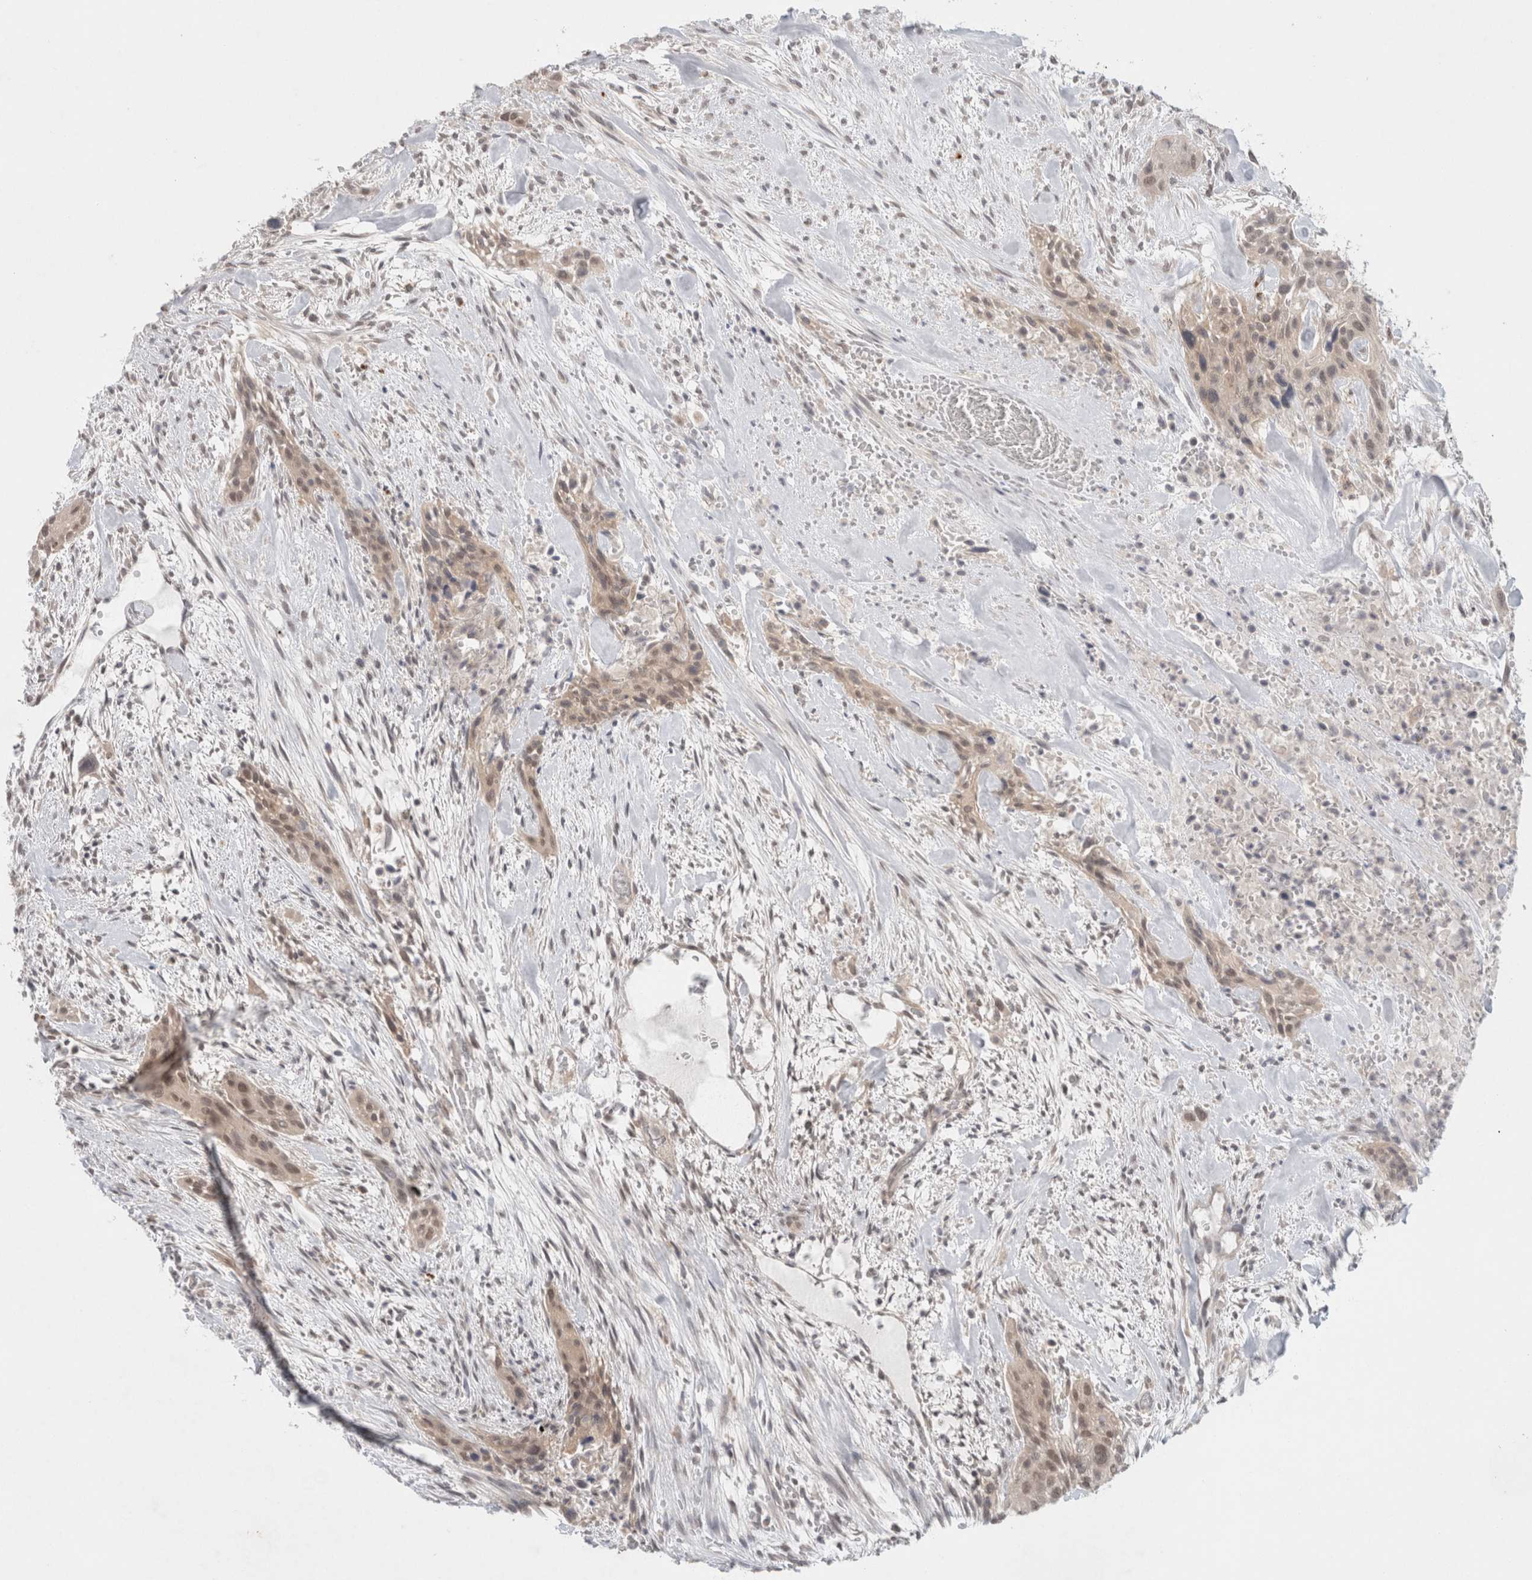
{"staining": {"intensity": "weak", "quantity": ">75%", "location": "cytoplasmic/membranous,nuclear"}, "tissue": "urothelial cancer", "cell_type": "Tumor cells", "image_type": "cancer", "snomed": [{"axis": "morphology", "description": "Urothelial carcinoma, High grade"}, {"axis": "topography", "description": "Urinary bladder"}], "caption": "The image displays a brown stain indicating the presence of a protein in the cytoplasmic/membranous and nuclear of tumor cells in urothelial cancer. (brown staining indicates protein expression, while blue staining denotes nuclei).", "gene": "FBXO42", "patient": {"sex": "male", "age": 35}}